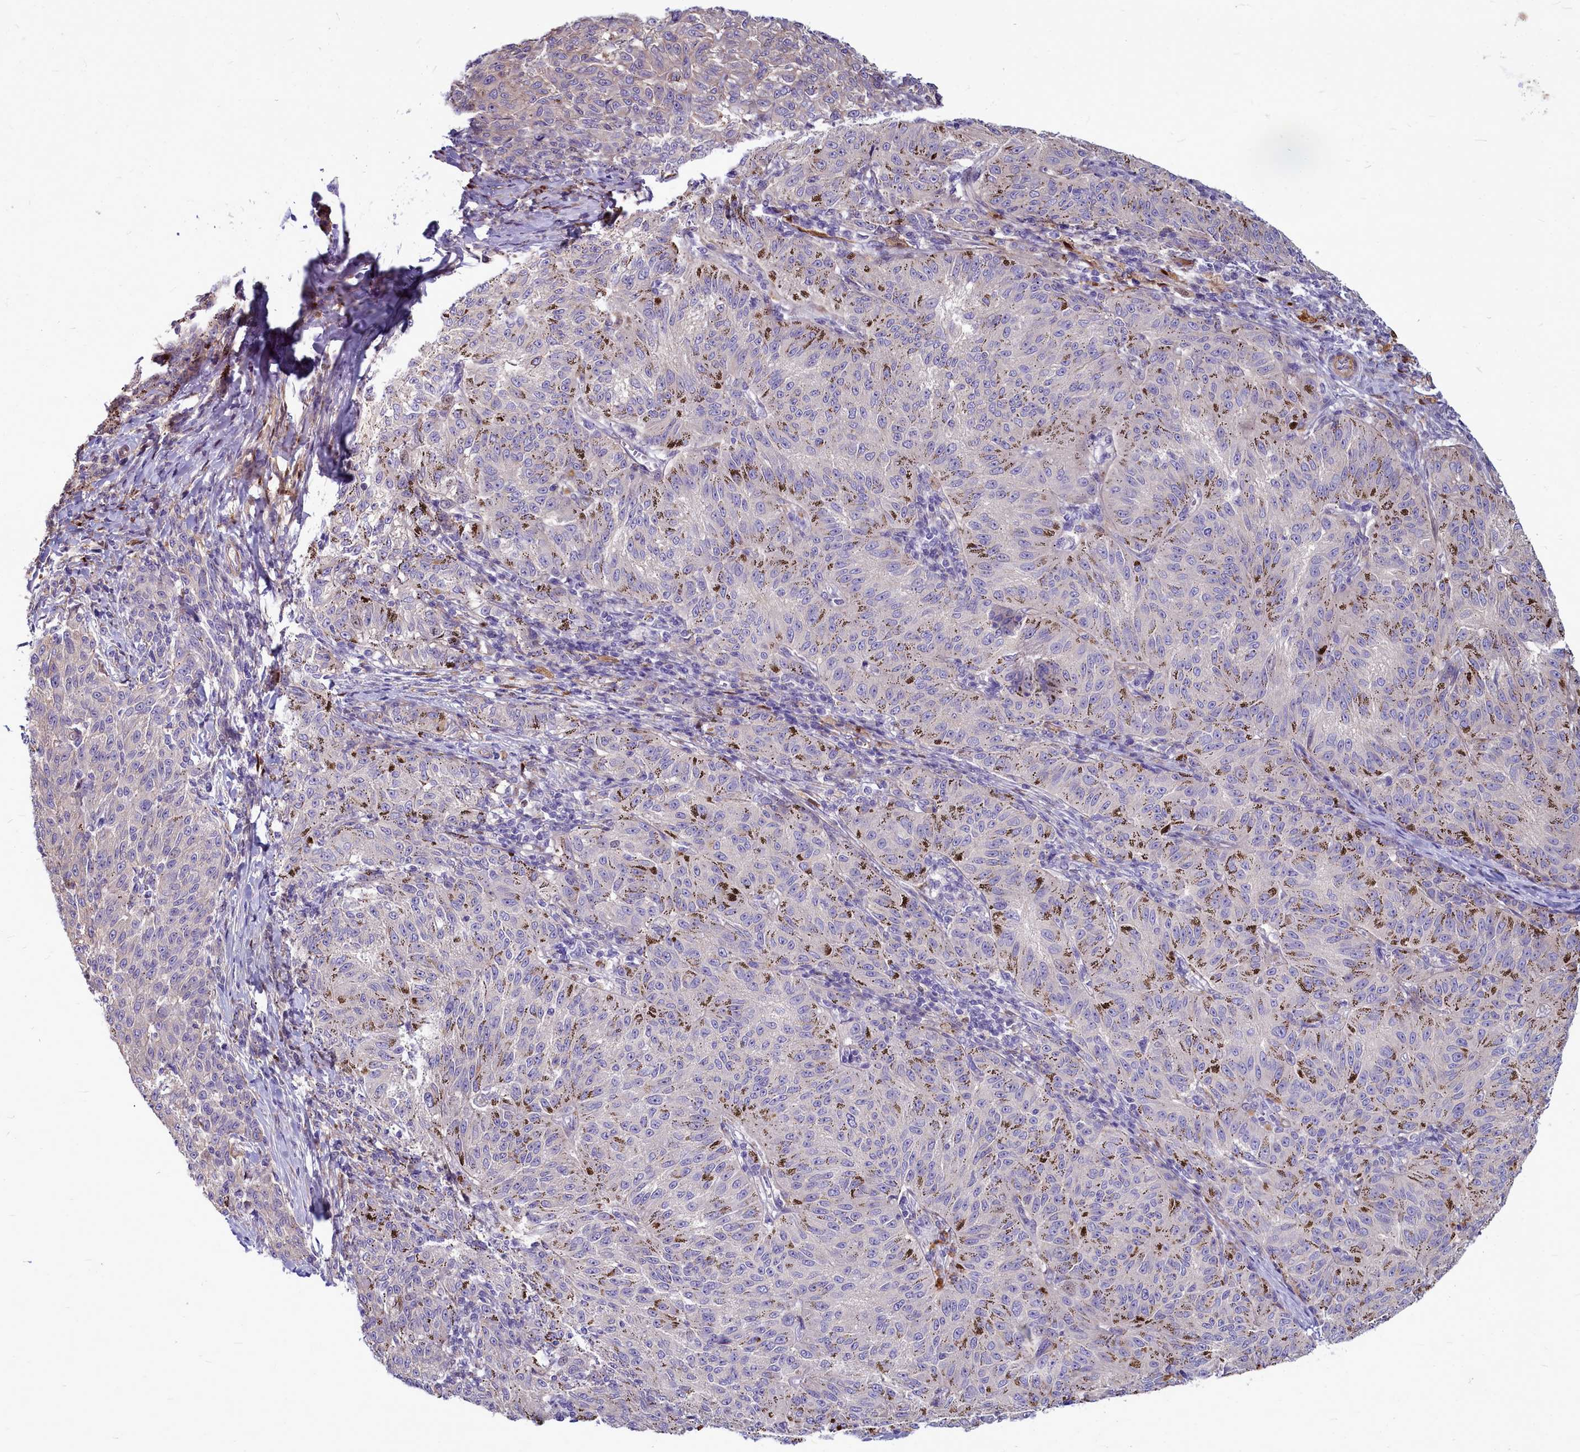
{"staining": {"intensity": "negative", "quantity": "none", "location": "none"}, "tissue": "melanoma", "cell_type": "Tumor cells", "image_type": "cancer", "snomed": [{"axis": "morphology", "description": "Malignant melanoma, NOS"}, {"axis": "topography", "description": "Skin"}], "caption": "This is a photomicrograph of immunohistochemistry staining of melanoma, which shows no staining in tumor cells.", "gene": "TTC5", "patient": {"sex": "female", "age": 72}}